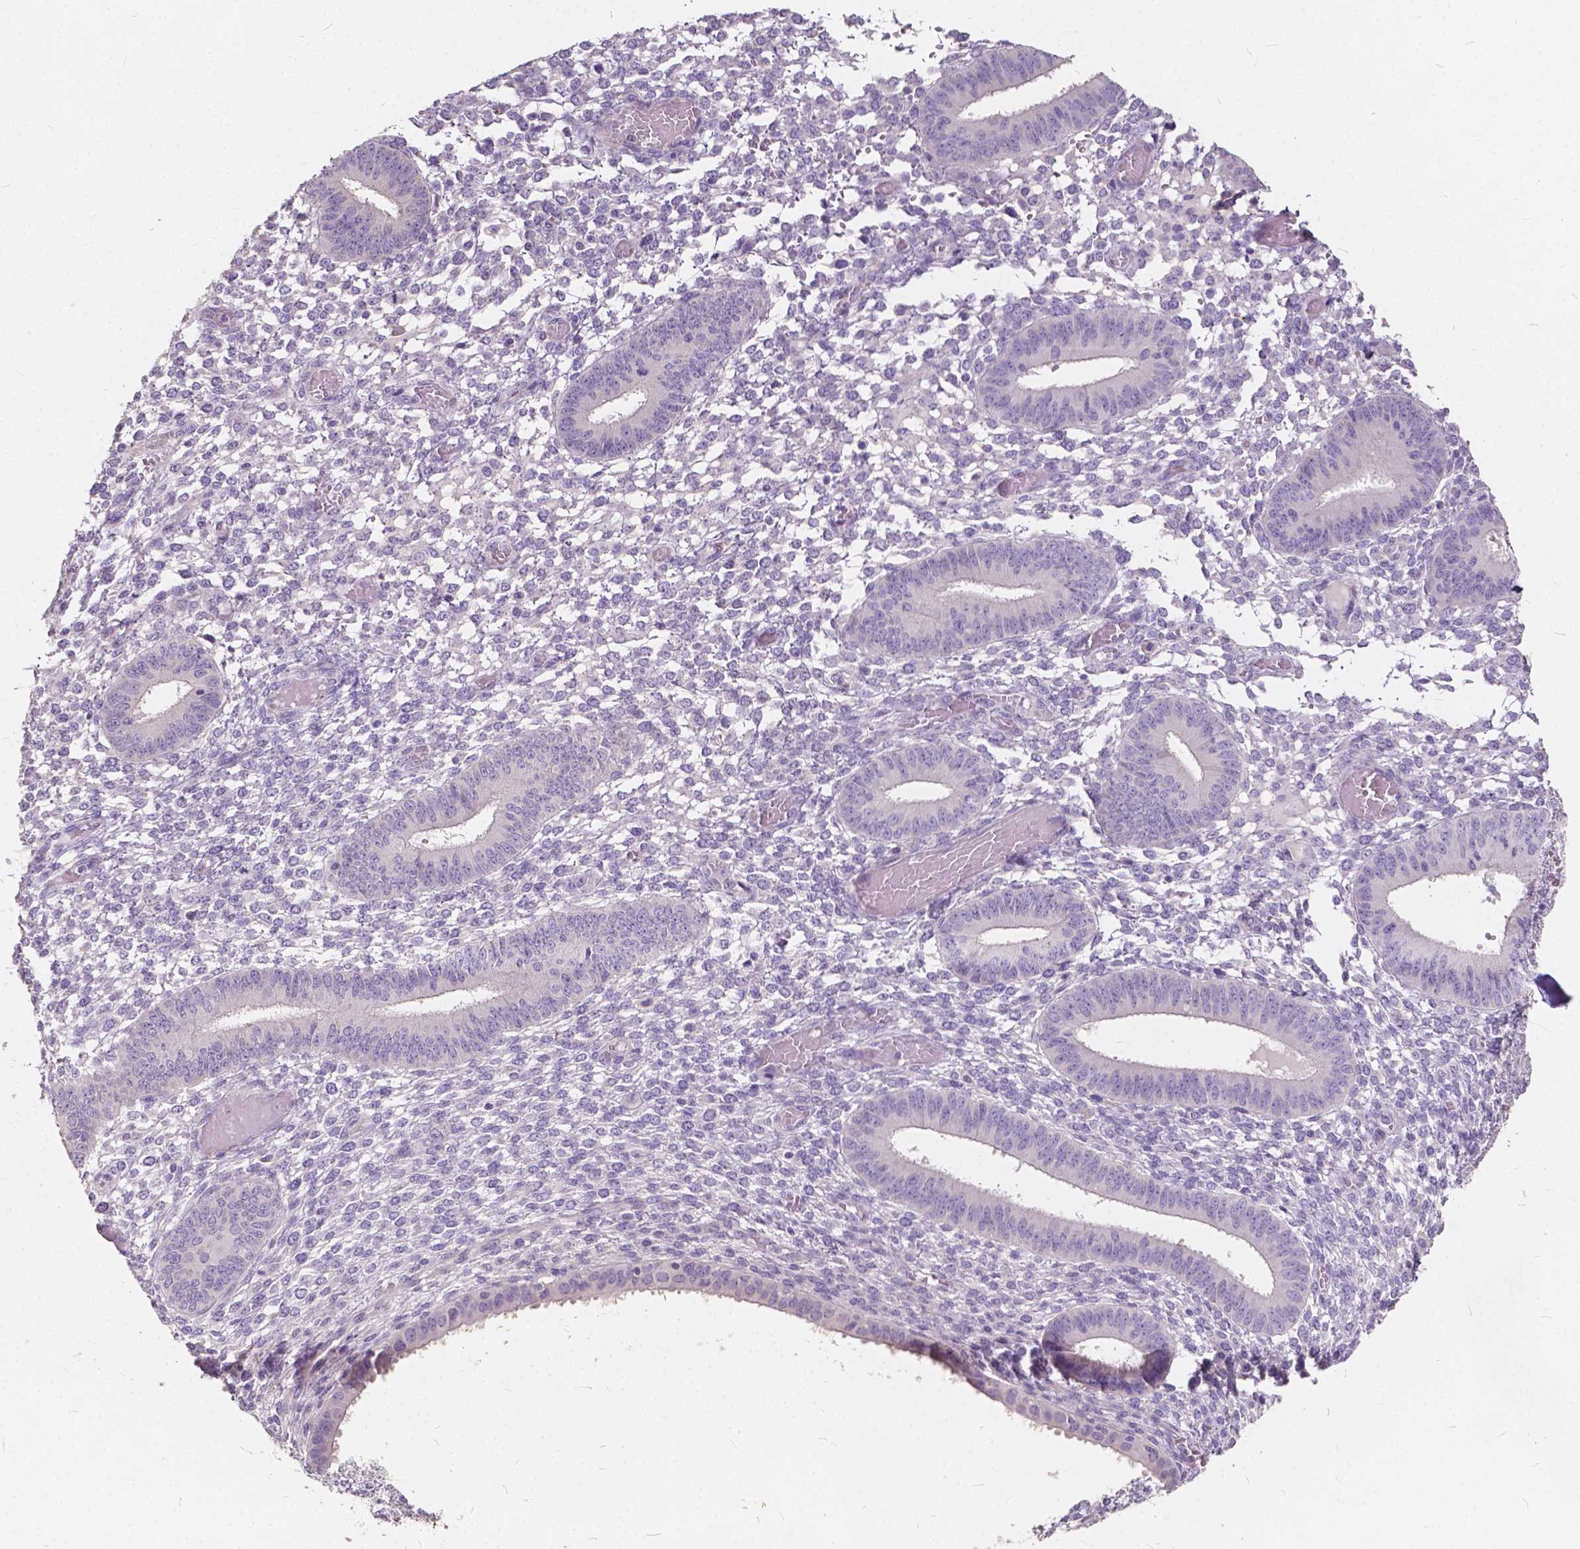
{"staining": {"intensity": "negative", "quantity": "none", "location": "none"}, "tissue": "endometrium", "cell_type": "Cells in endometrial stroma", "image_type": "normal", "snomed": [{"axis": "morphology", "description": "Normal tissue, NOS"}, {"axis": "topography", "description": "Endometrium"}], "caption": "High power microscopy micrograph of an immunohistochemistry histopathology image of unremarkable endometrium, revealing no significant staining in cells in endometrial stroma.", "gene": "SLC7A8", "patient": {"sex": "female", "age": 42}}